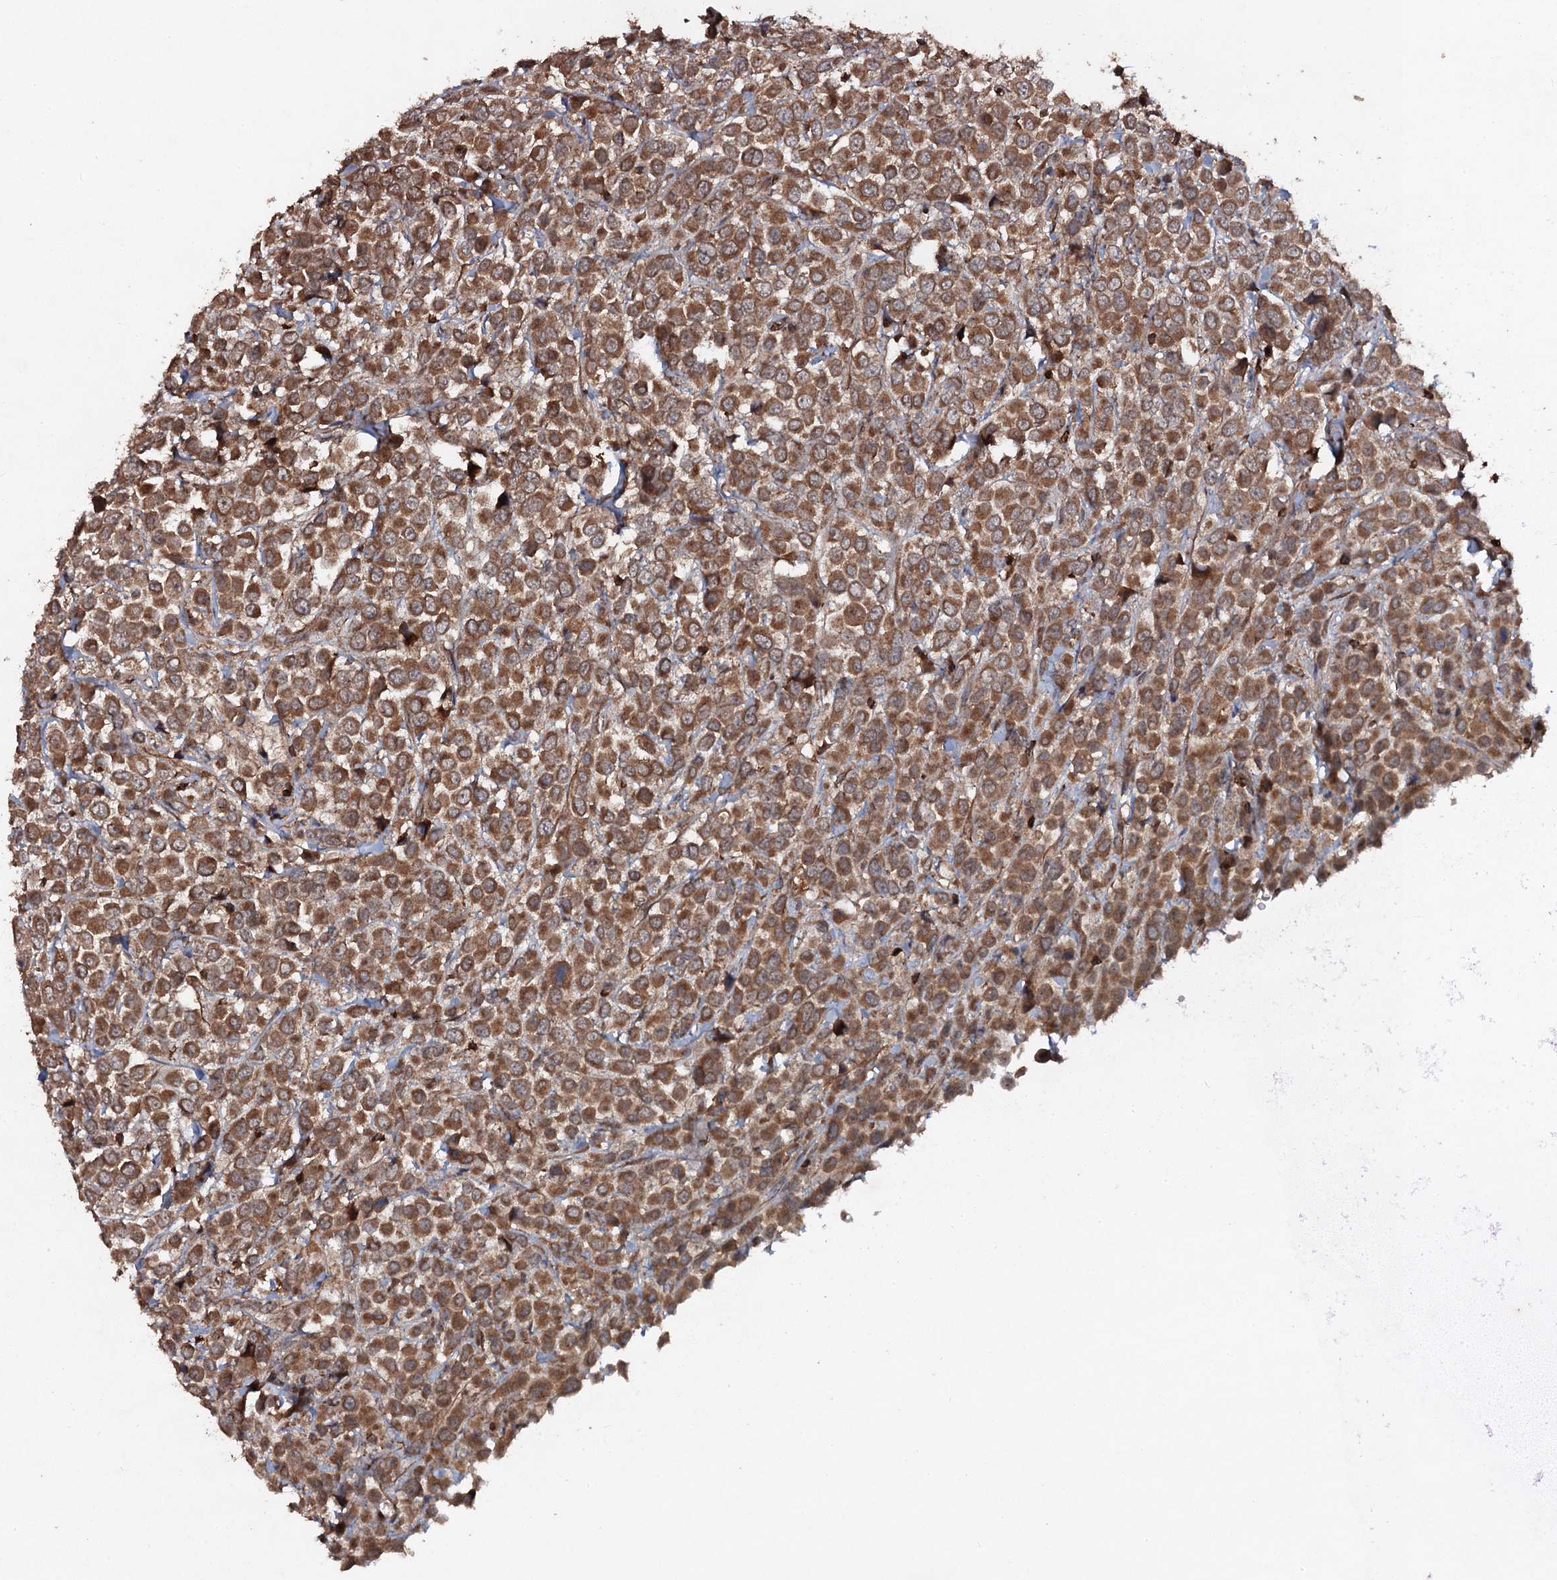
{"staining": {"intensity": "moderate", "quantity": ">75%", "location": "cytoplasmic/membranous"}, "tissue": "breast cancer", "cell_type": "Tumor cells", "image_type": "cancer", "snomed": [{"axis": "morphology", "description": "Duct carcinoma"}, {"axis": "topography", "description": "Breast"}], "caption": "A histopathology image of human breast cancer stained for a protein displays moderate cytoplasmic/membranous brown staining in tumor cells.", "gene": "ADGRG3", "patient": {"sex": "female", "age": 61}}